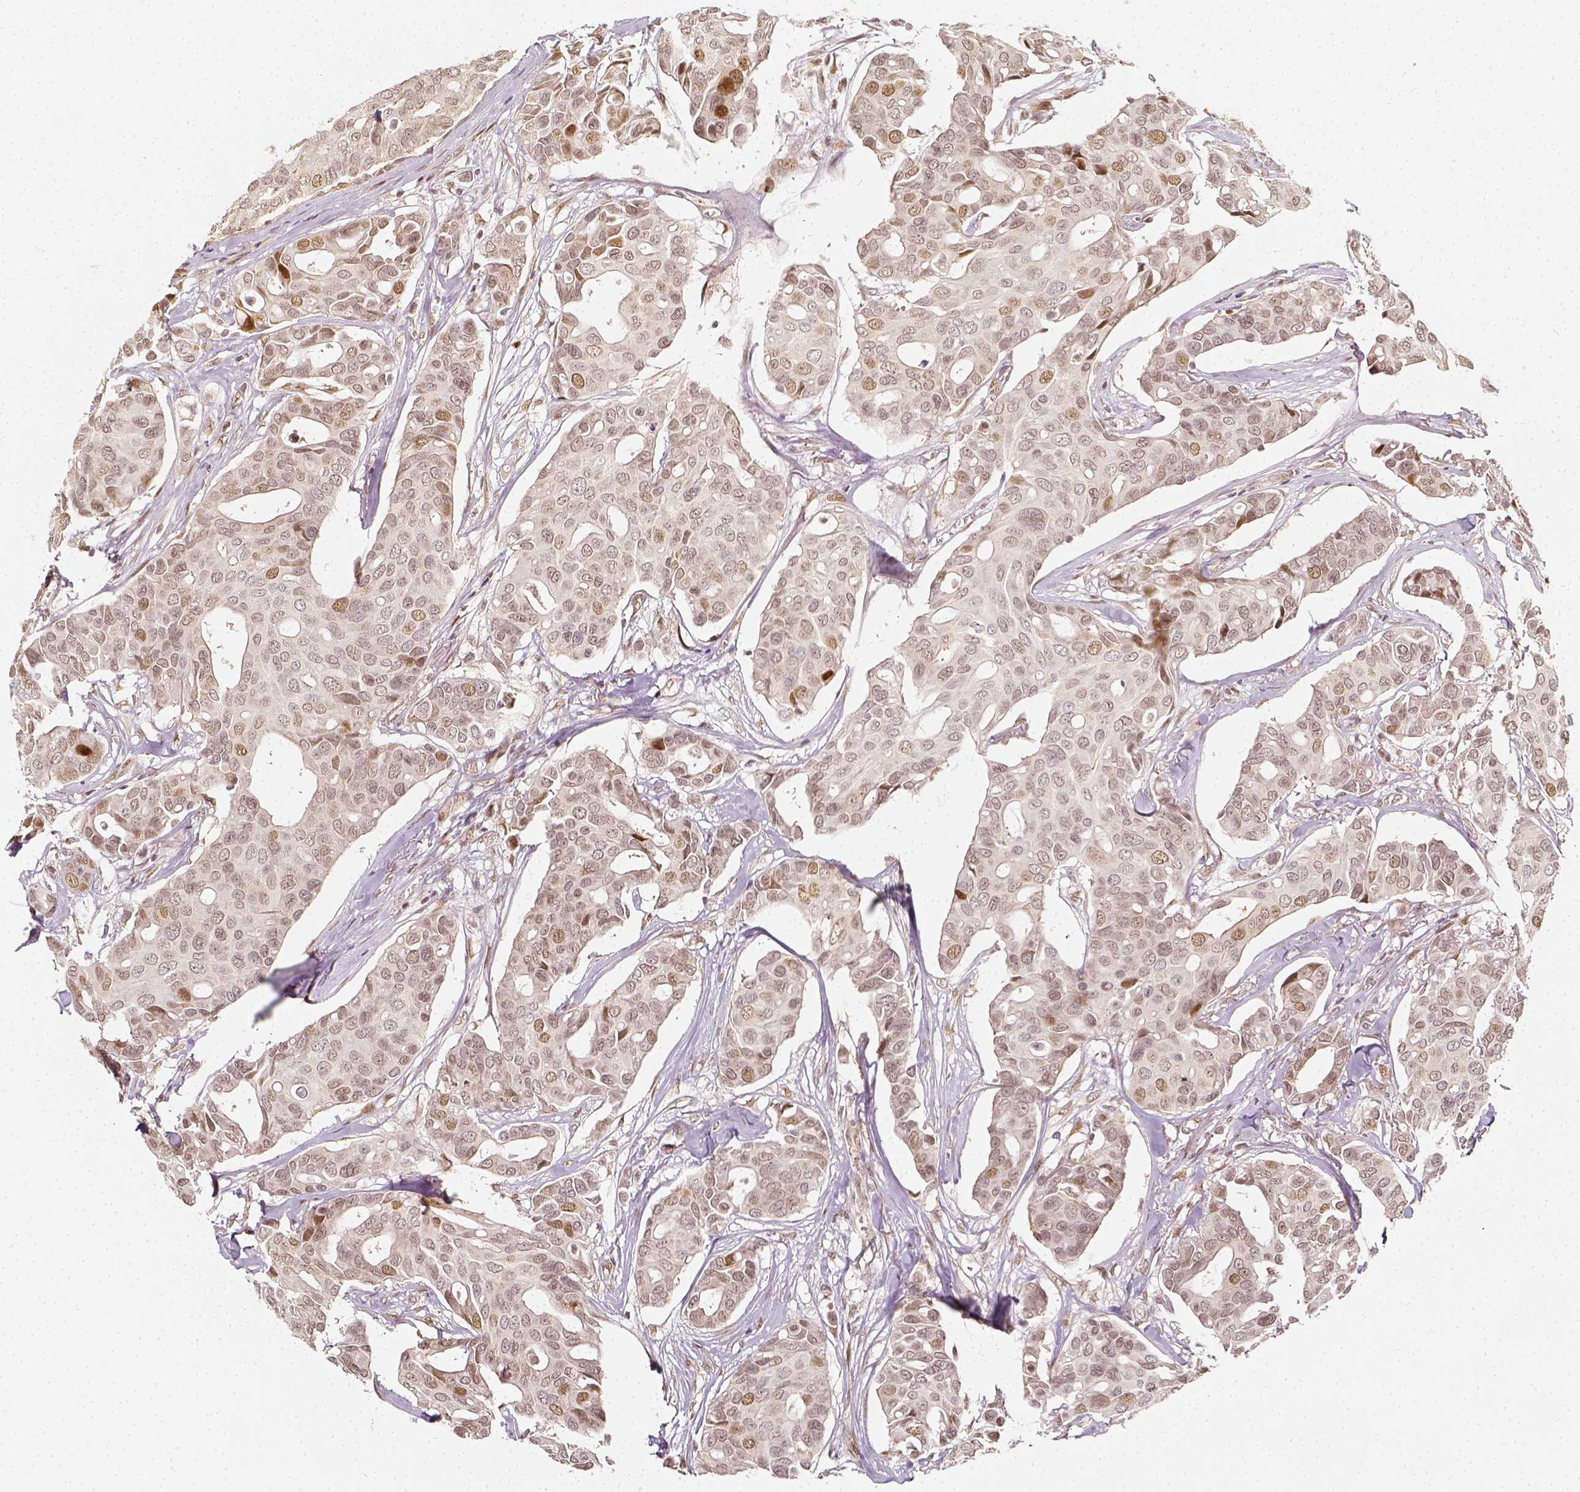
{"staining": {"intensity": "moderate", "quantity": "<25%", "location": "nuclear"}, "tissue": "breast cancer", "cell_type": "Tumor cells", "image_type": "cancer", "snomed": [{"axis": "morphology", "description": "Duct carcinoma"}, {"axis": "topography", "description": "Breast"}], "caption": "Tumor cells display low levels of moderate nuclear positivity in about <25% of cells in human breast cancer (infiltrating ductal carcinoma).", "gene": "ZMAT3", "patient": {"sex": "female", "age": 54}}